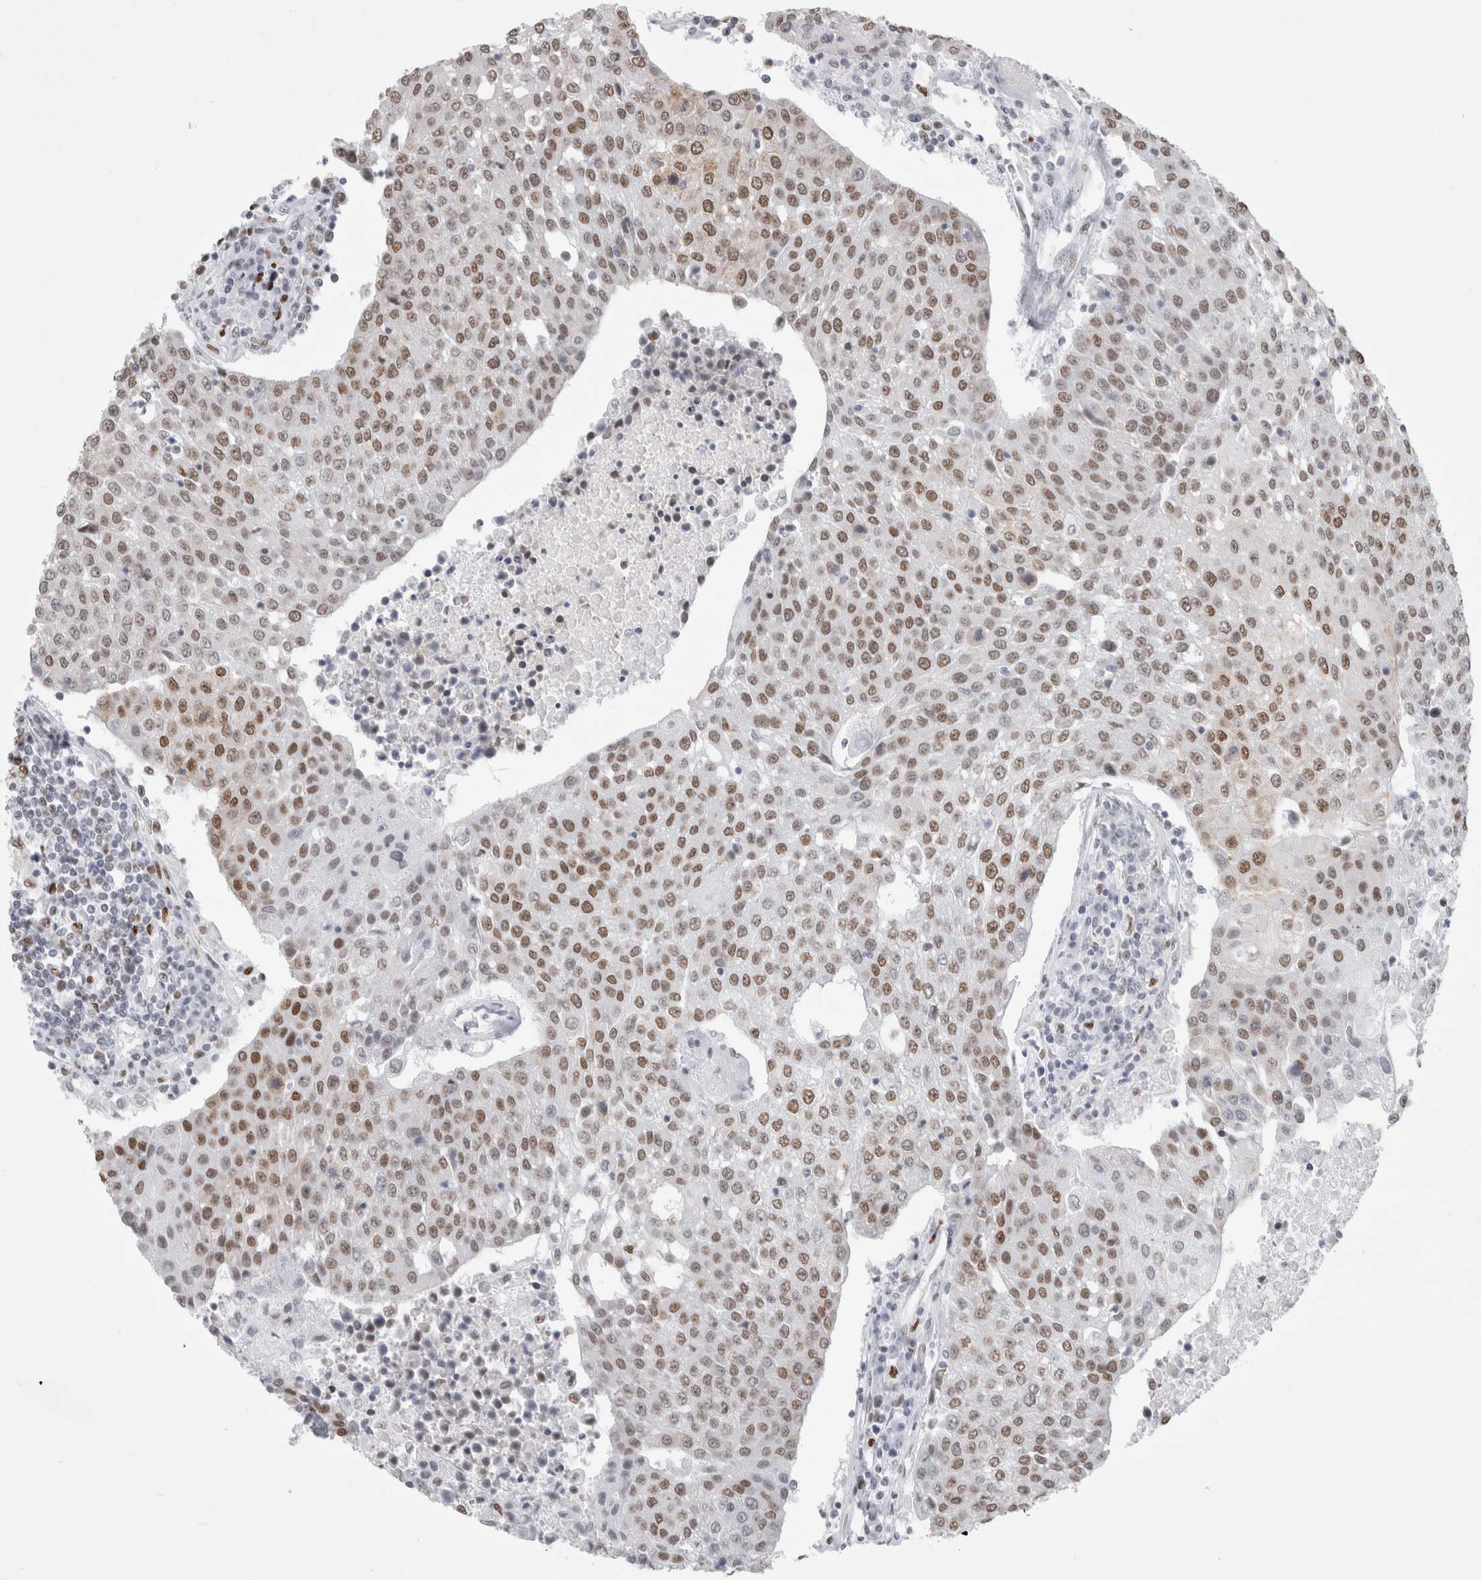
{"staining": {"intensity": "moderate", "quantity": ">75%", "location": "nuclear"}, "tissue": "urothelial cancer", "cell_type": "Tumor cells", "image_type": "cancer", "snomed": [{"axis": "morphology", "description": "Urothelial carcinoma, High grade"}, {"axis": "topography", "description": "Urinary bladder"}], "caption": "IHC photomicrograph of urothelial carcinoma (high-grade) stained for a protein (brown), which reveals medium levels of moderate nuclear positivity in about >75% of tumor cells.", "gene": "SMARCC1", "patient": {"sex": "female", "age": 85}}